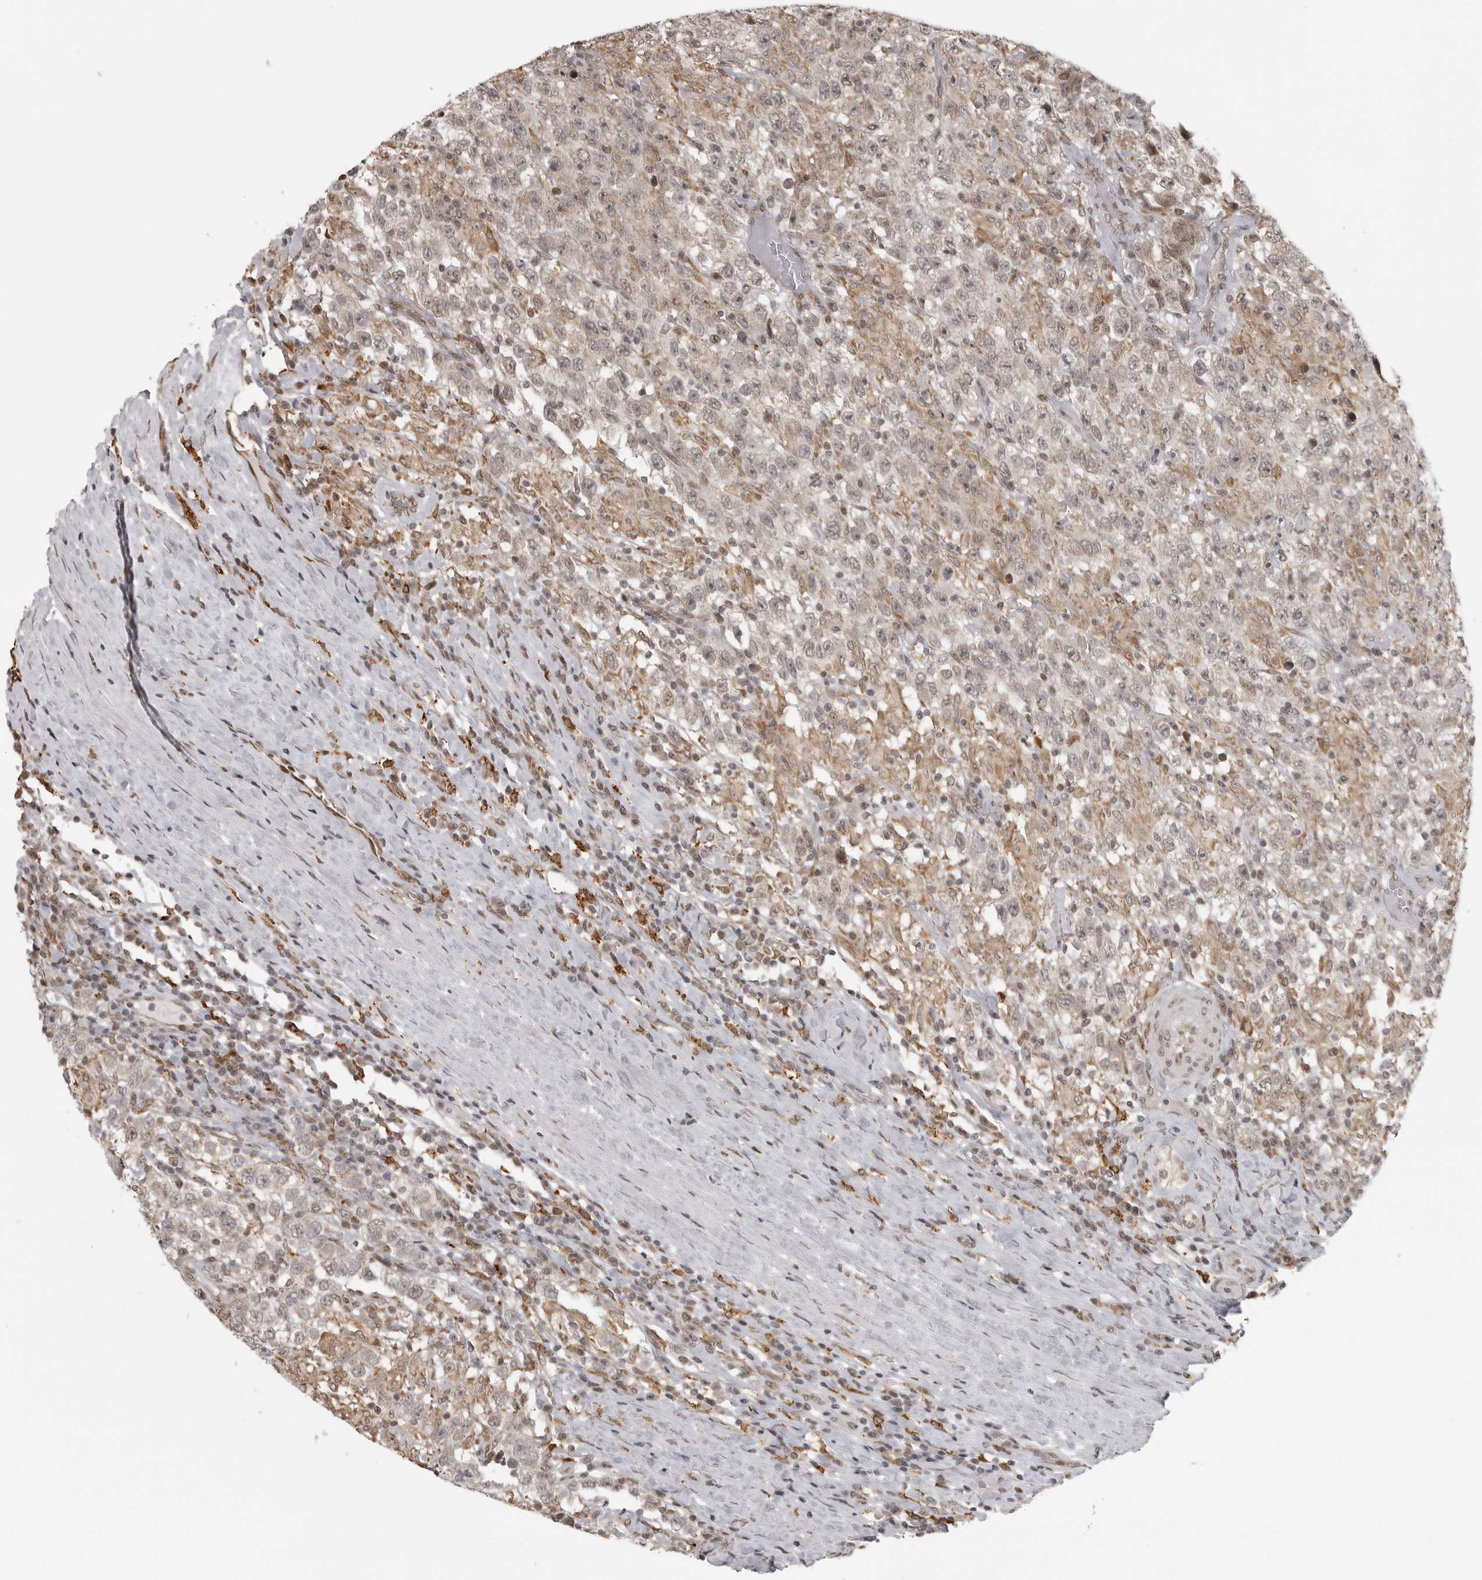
{"staining": {"intensity": "negative", "quantity": "none", "location": "none"}, "tissue": "testis cancer", "cell_type": "Tumor cells", "image_type": "cancer", "snomed": [{"axis": "morphology", "description": "Seminoma, NOS"}, {"axis": "topography", "description": "Testis"}], "caption": "Protein analysis of testis cancer displays no significant staining in tumor cells. (Brightfield microscopy of DAB IHC at high magnification).", "gene": "ISG20L2", "patient": {"sex": "male", "age": 41}}